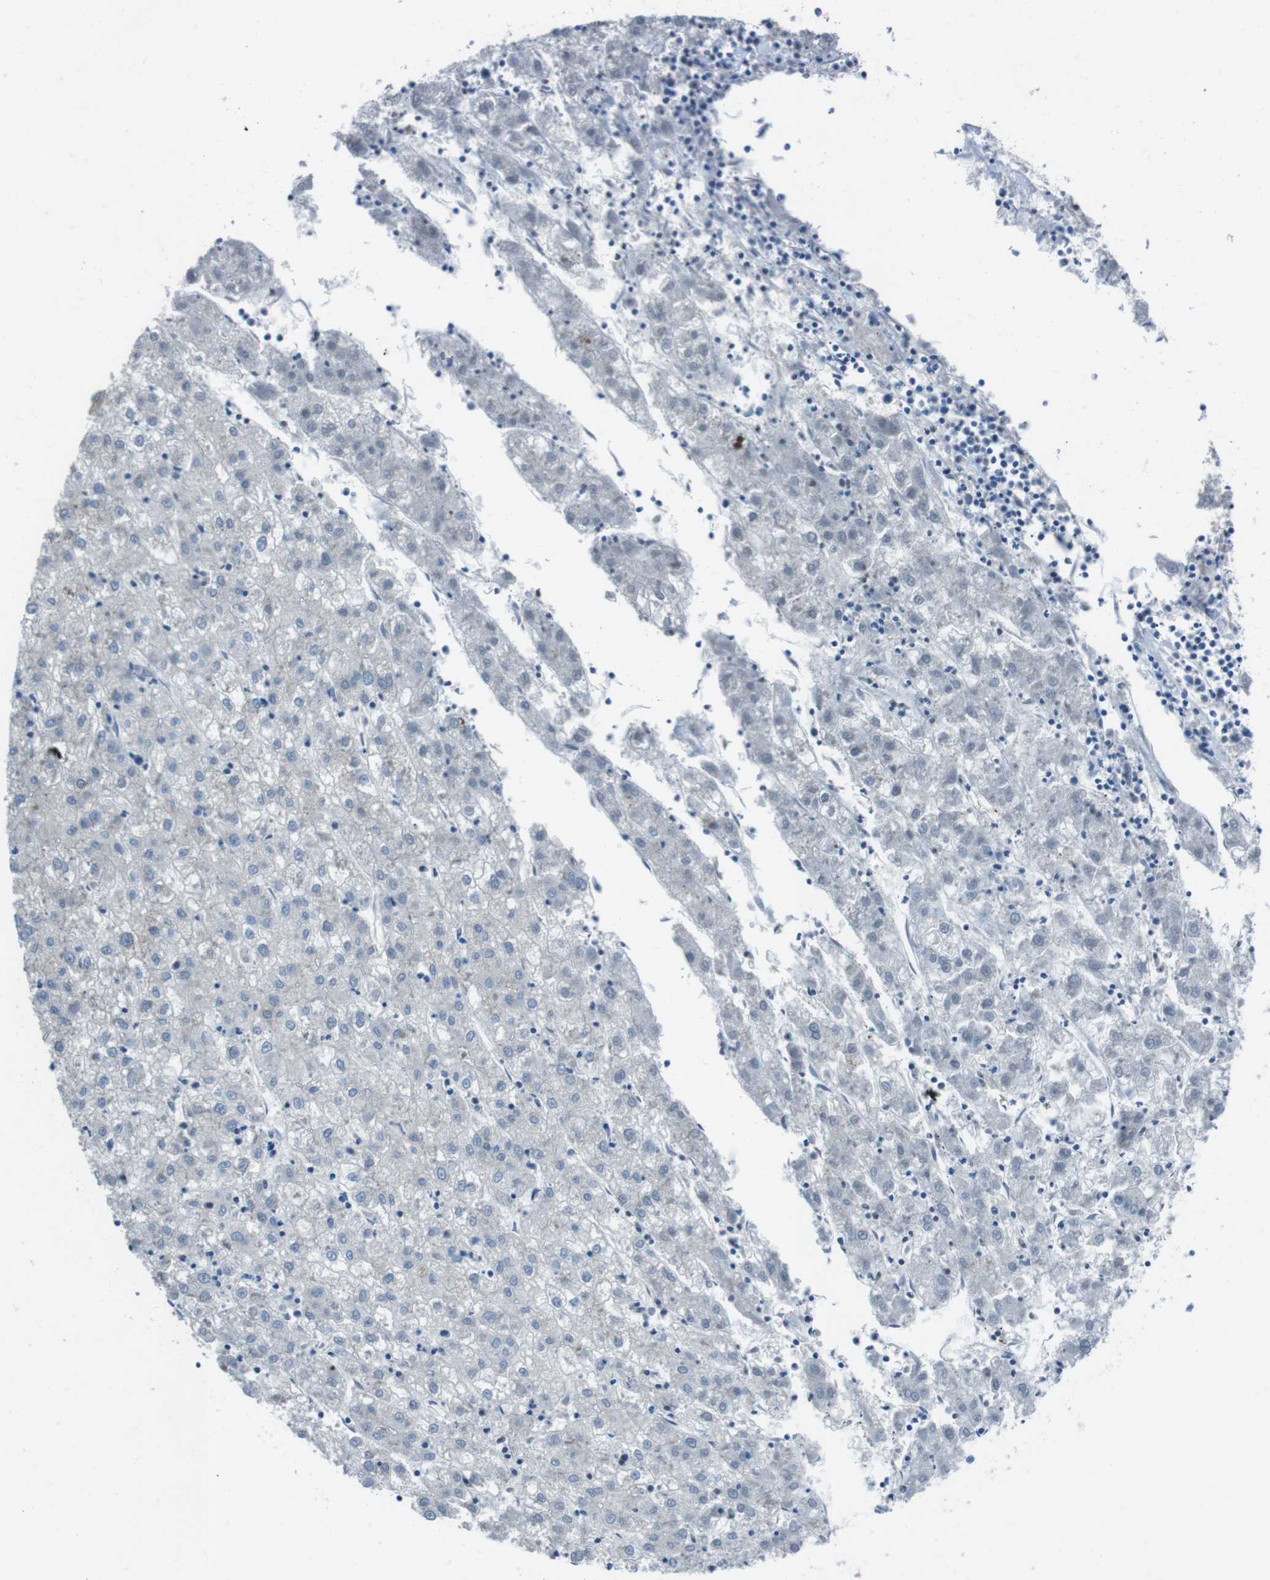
{"staining": {"intensity": "negative", "quantity": "none", "location": "none"}, "tissue": "liver cancer", "cell_type": "Tumor cells", "image_type": "cancer", "snomed": [{"axis": "morphology", "description": "Carcinoma, Hepatocellular, NOS"}, {"axis": "topography", "description": "Liver"}], "caption": "A high-resolution histopathology image shows IHC staining of hepatocellular carcinoma (liver), which reveals no significant staining in tumor cells.", "gene": "CYP2C8", "patient": {"sex": "male", "age": 72}}